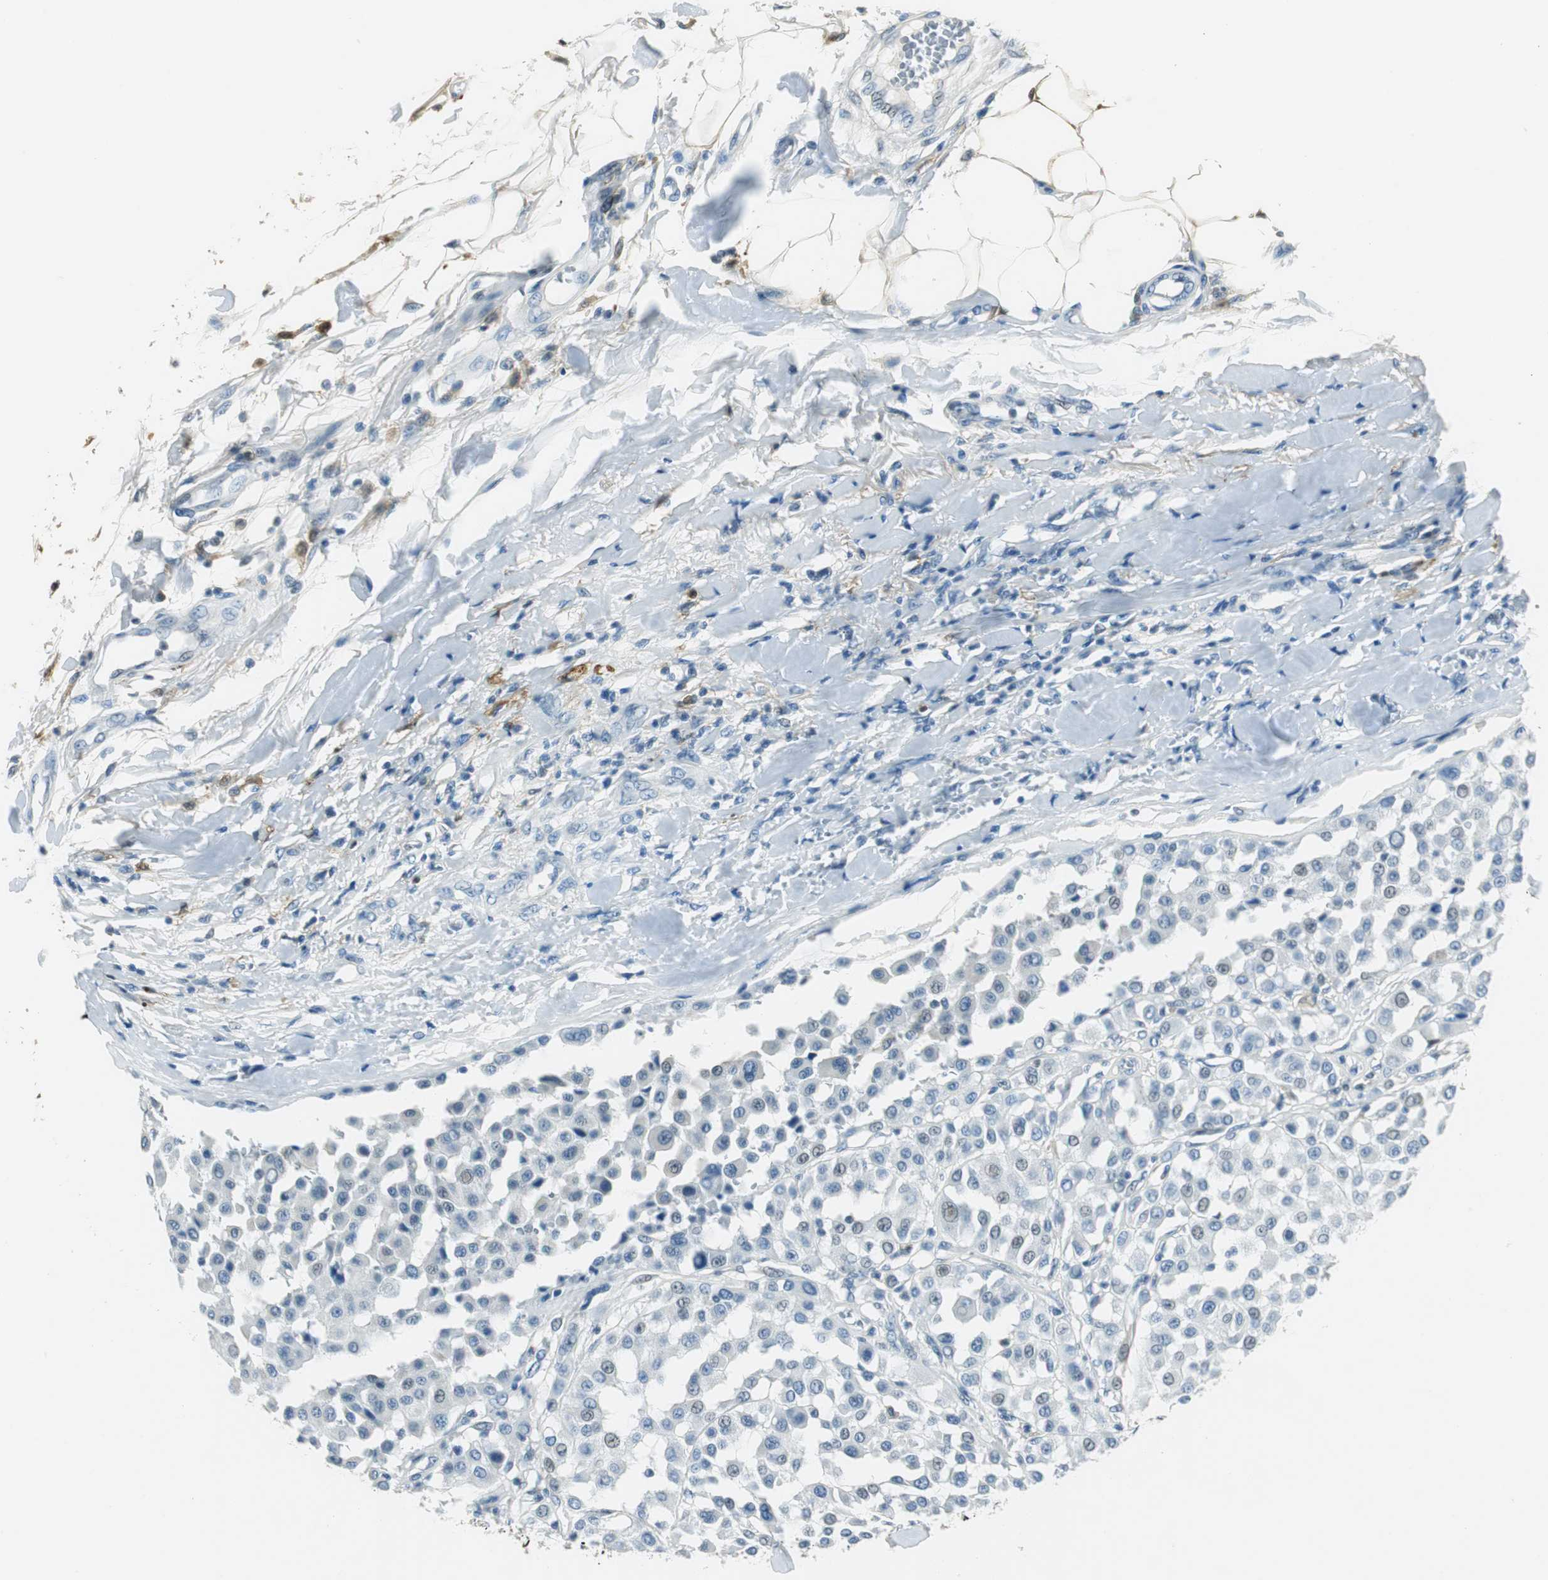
{"staining": {"intensity": "negative", "quantity": "none", "location": "none"}, "tissue": "melanoma", "cell_type": "Tumor cells", "image_type": "cancer", "snomed": [{"axis": "morphology", "description": "Malignant melanoma, Metastatic site"}, {"axis": "topography", "description": "Soft tissue"}], "caption": "Tumor cells show no significant staining in malignant melanoma (metastatic site).", "gene": "ME1", "patient": {"sex": "male", "age": 41}}